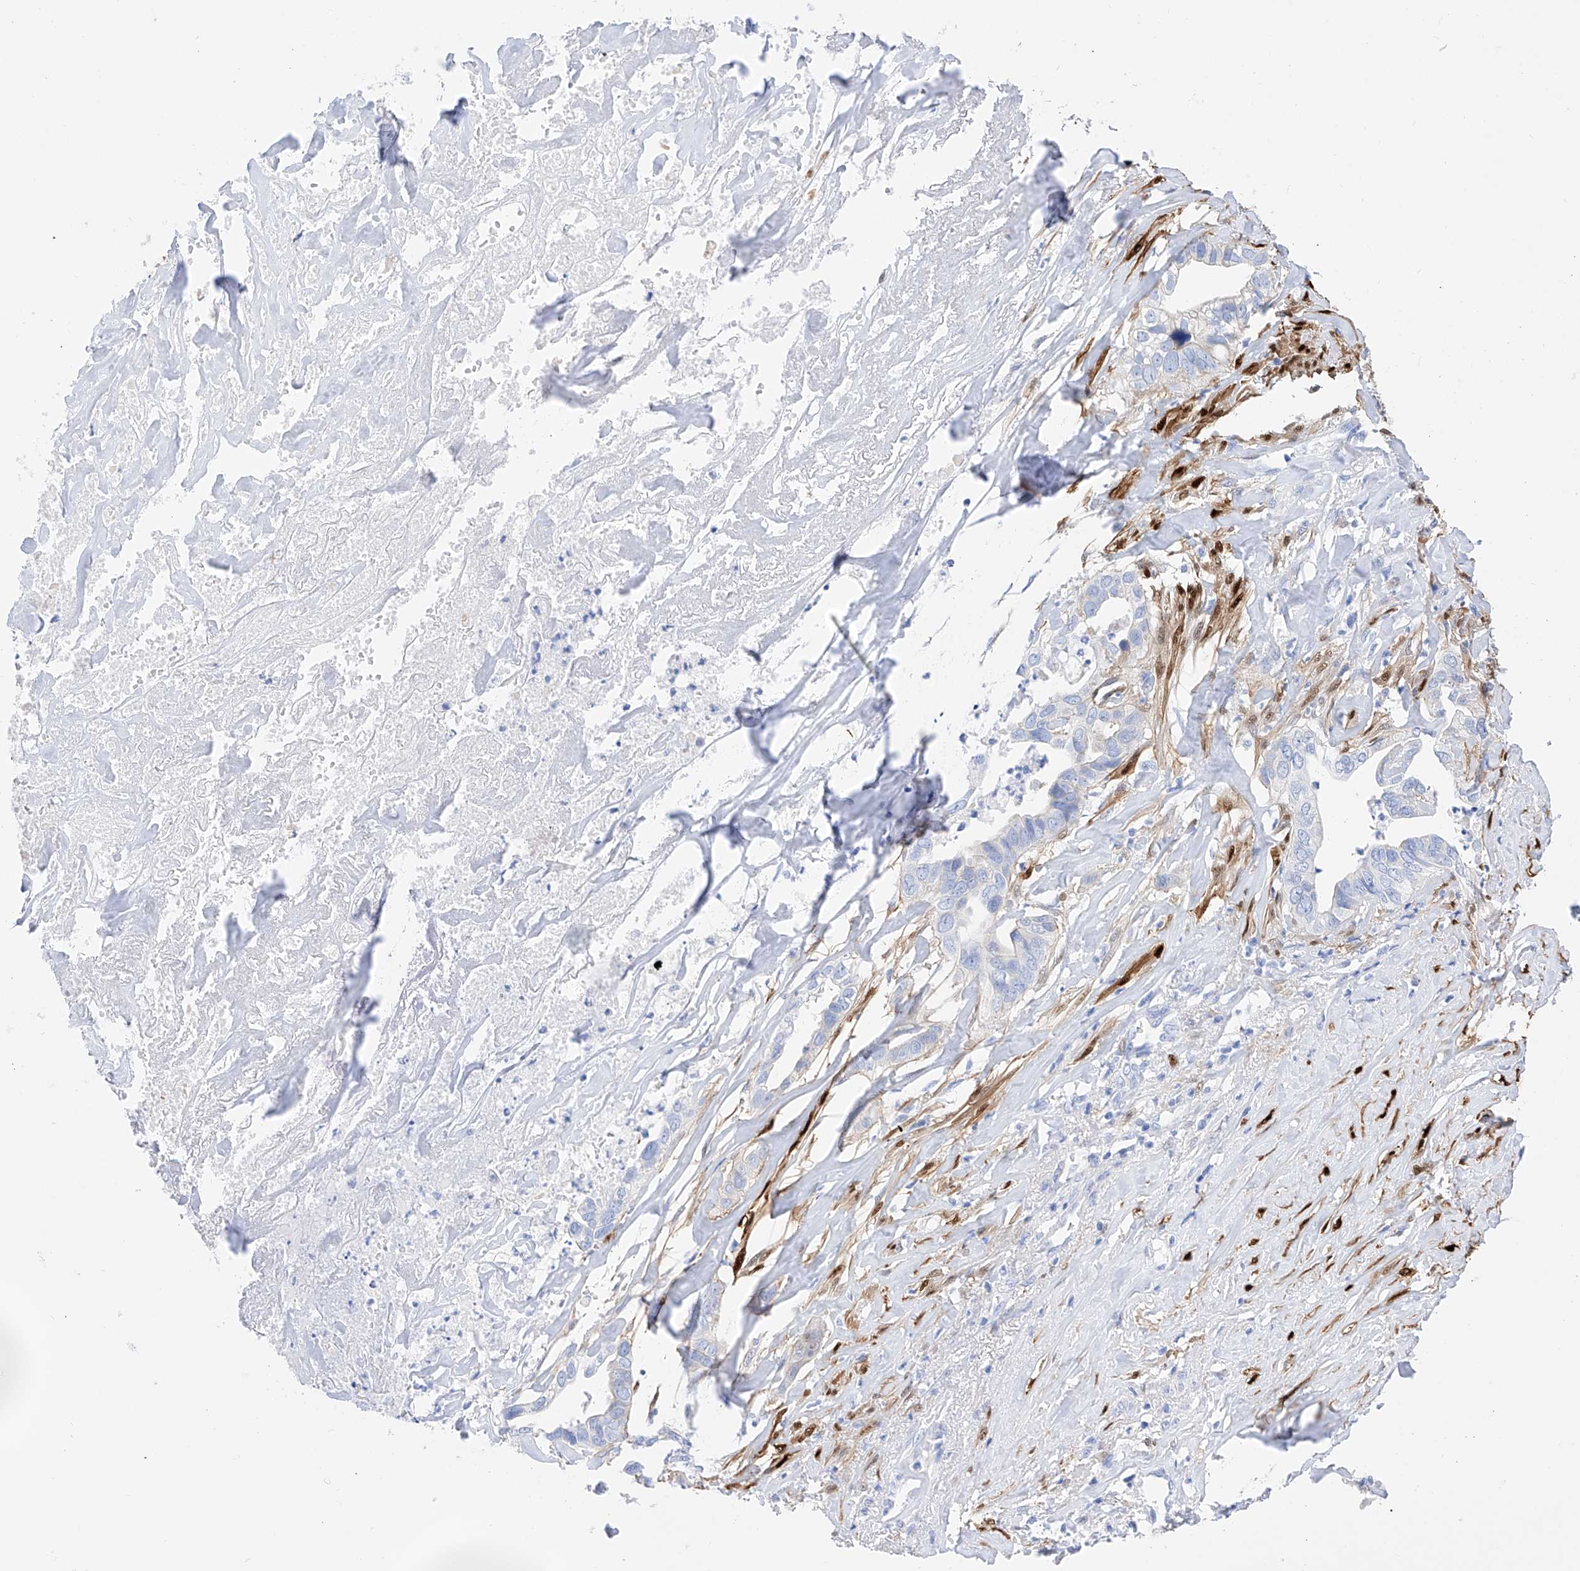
{"staining": {"intensity": "negative", "quantity": "none", "location": "none"}, "tissue": "liver cancer", "cell_type": "Tumor cells", "image_type": "cancer", "snomed": [{"axis": "morphology", "description": "Cholangiocarcinoma"}, {"axis": "topography", "description": "Liver"}], "caption": "Micrograph shows no protein staining in tumor cells of liver cancer (cholangiocarcinoma) tissue. (Brightfield microscopy of DAB (3,3'-diaminobenzidine) immunohistochemistry at high magnification).", "gene": "TRPC7", "patient": {"sex": "female", "age": 79}}